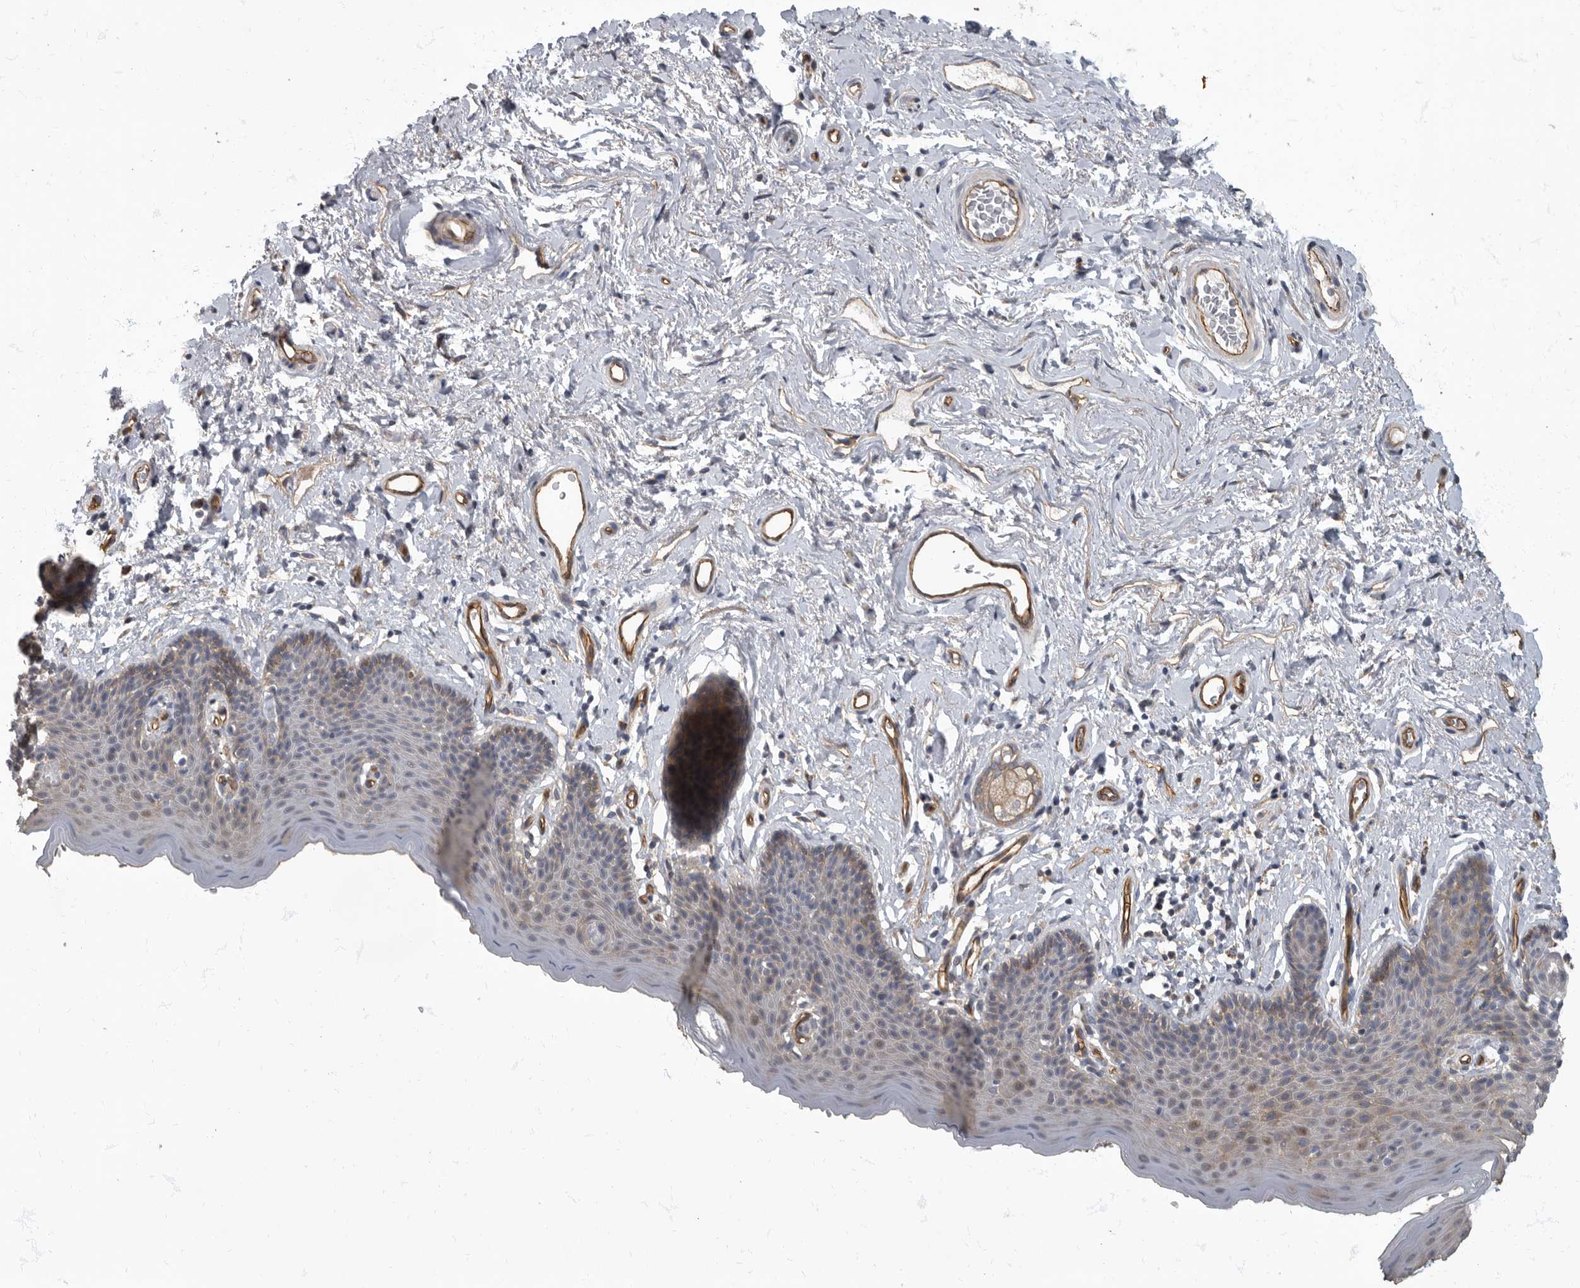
{"staining": {"intensity": "weak", "quantity": "25%-75%", "location": "cytoplasmic/membranous"}, "tissue": "skin", "cell_type": "Epidermal cells", "image_type": "normal", "snomed": [{"axis": "morphology", "description": "Normal tissue, NOS"}, {"axis": "topography", "description": "Vulva"}], "caption": "Normal skin reveals weak cytoplasmic/membranous staining in about 25%-75% of epidermal cells.", "gene": "PDK1", "patient": {"sex": "female", "age": 66}}